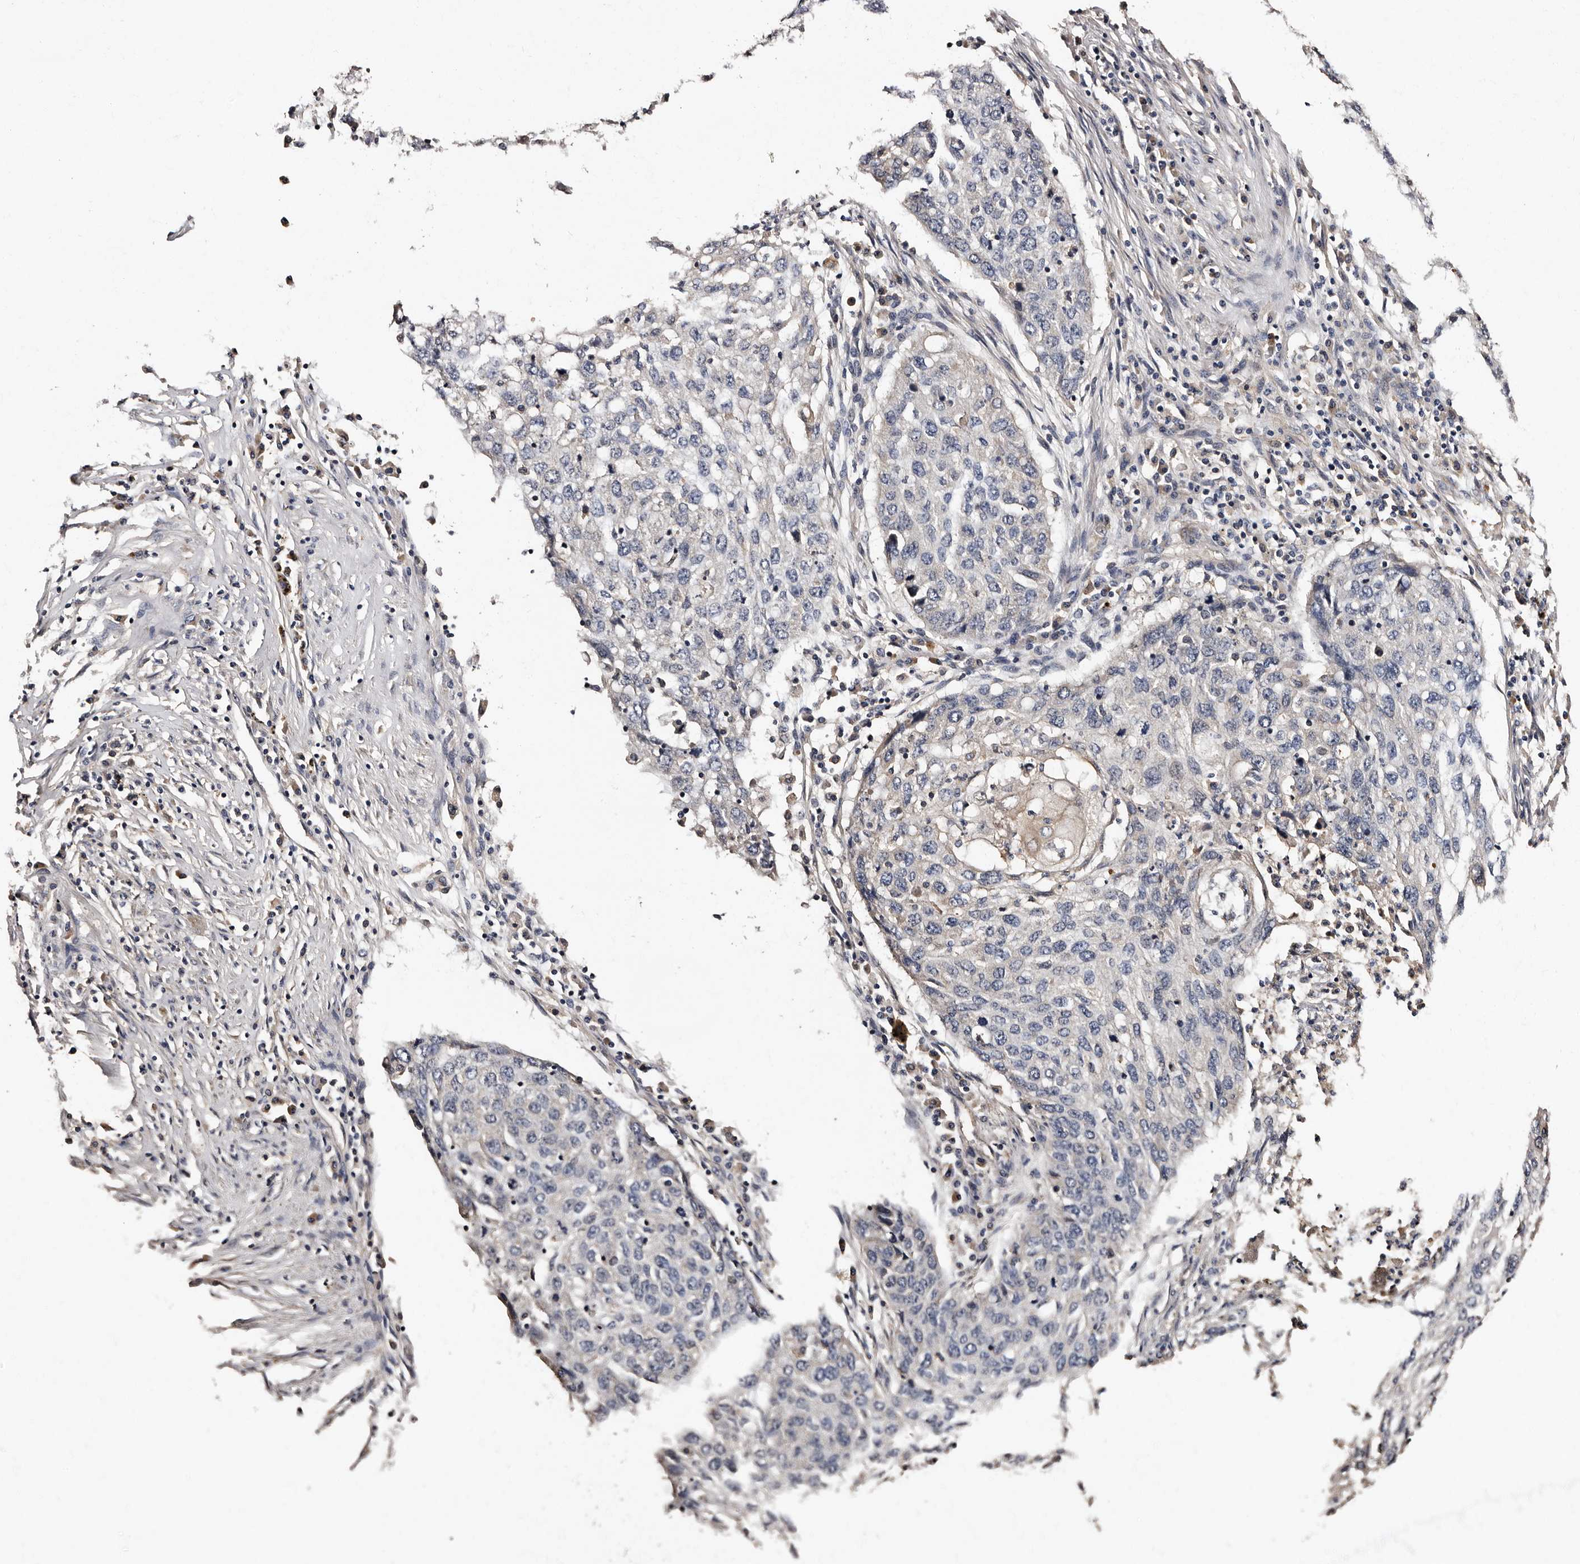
{"staining": {"intensity": "negative", "quantity": "none", "location": "none"}, "tissue": "lung cancer", "cell_type": "Tumor cells", "image_type": "cancer", "snomed": [{"axis": "morphology", "description": "Squamous cell carcinoma, NOS"}, {"axis": "topography", "description": "Lung"}], "caption": "An immunohistochemistry image of squamous cell carcinoma (lung) is shown. There is no staining in tumor cells of squamous cell carcinoma (lung).", "gene": "ADCK5", "patient": {"sex": "female", "age": 63}}